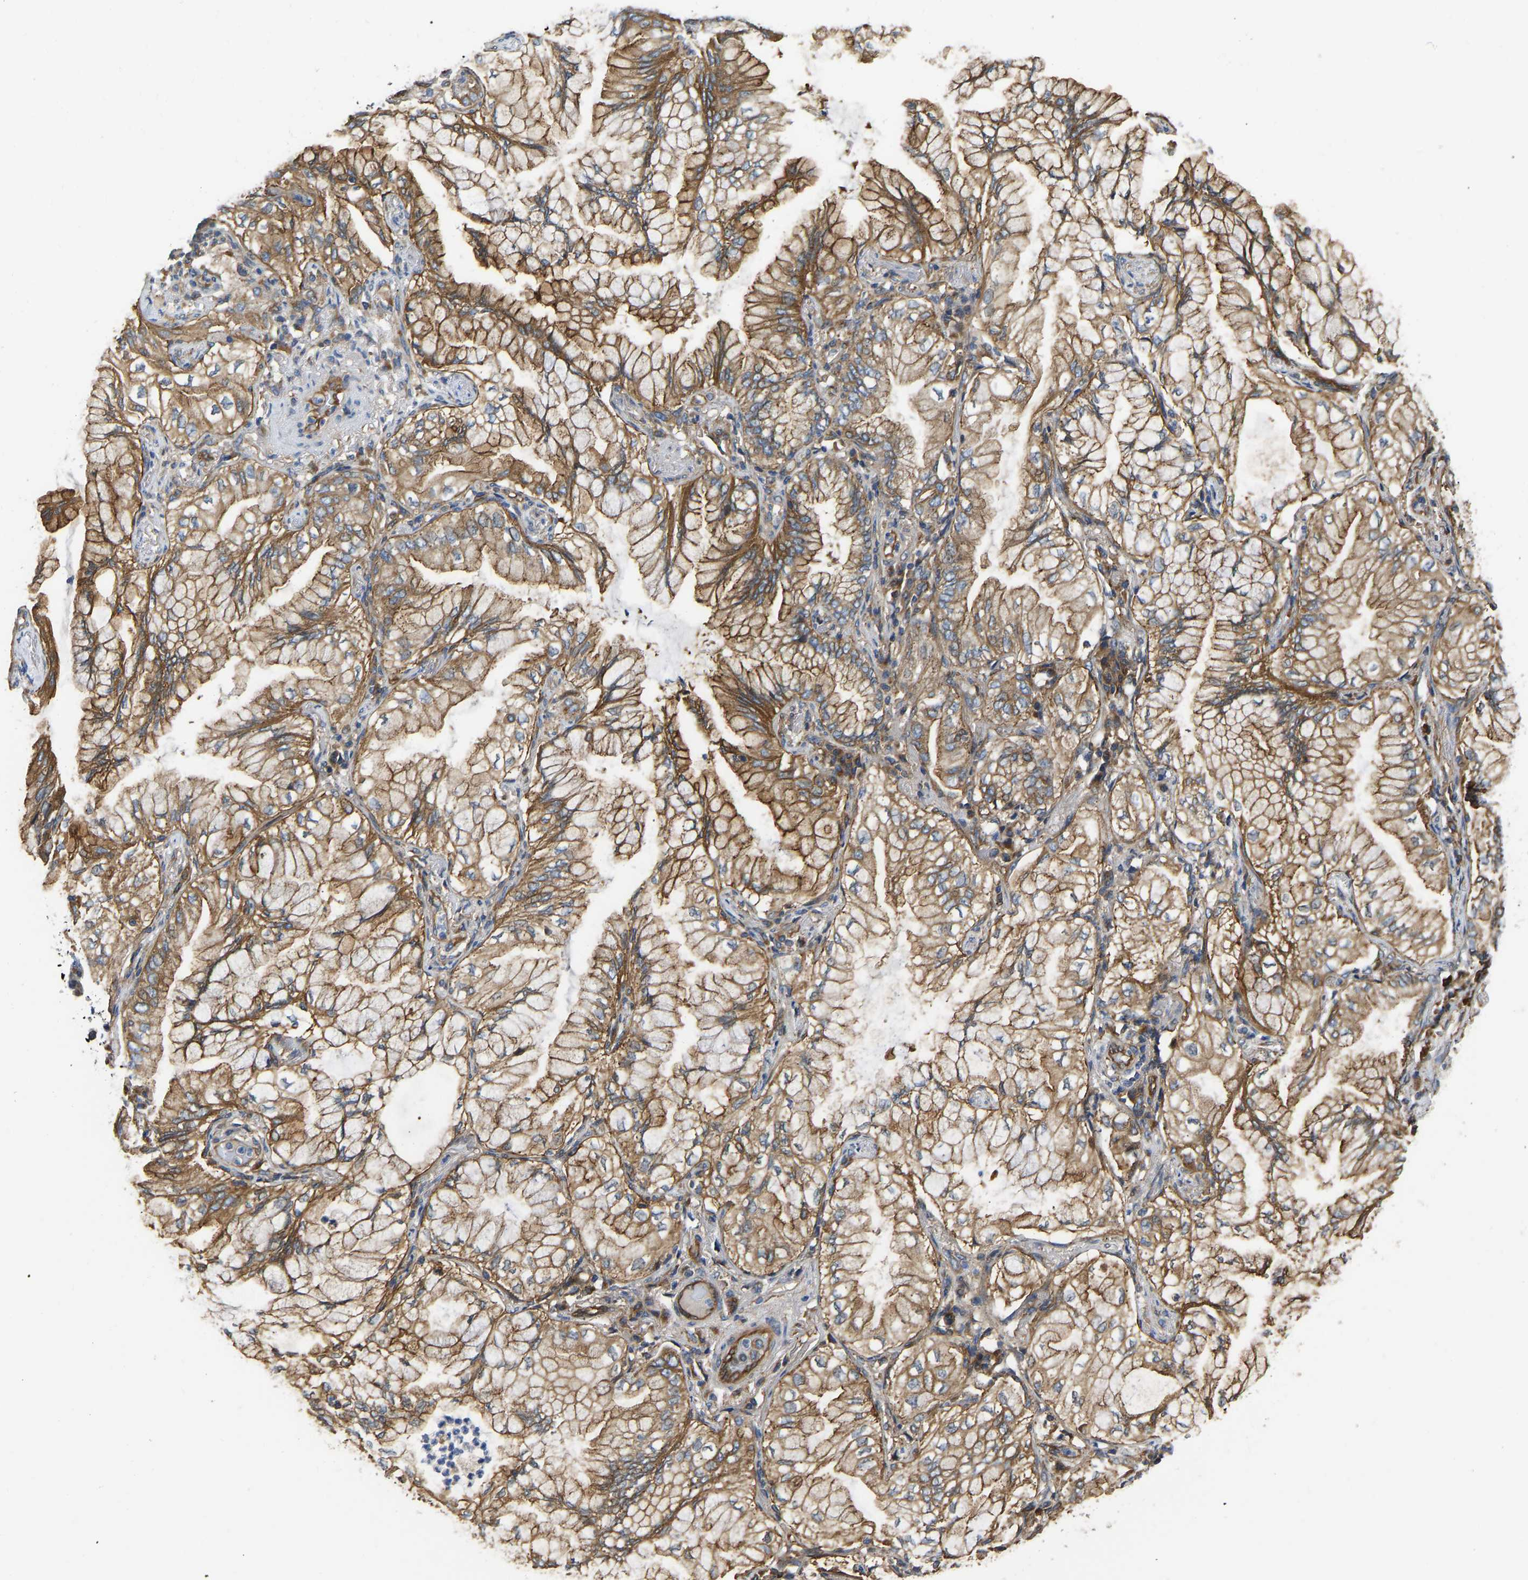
{"staining": {"intensity": "moderate", "quantity": ">75%", "location": "cytoplasmic/membranous"}, "tissue": "lung cancer", "cell_type": "Tumor cells", "image_type": "cancer", "snomed": [{"axis": "morphology", "description": "Adenocarcinoma, NOS"}, {"axis": "topography", "description": "Lung"}], "caption": "Immunohistochemical staining of human lung adenocarcinoma reveals medium levels of moderate cytoplasmic/membranous protein positivity in about >75% of tumor cells.", "gene": "FLNB", "patient": {"sex": "female", "age": 70}}